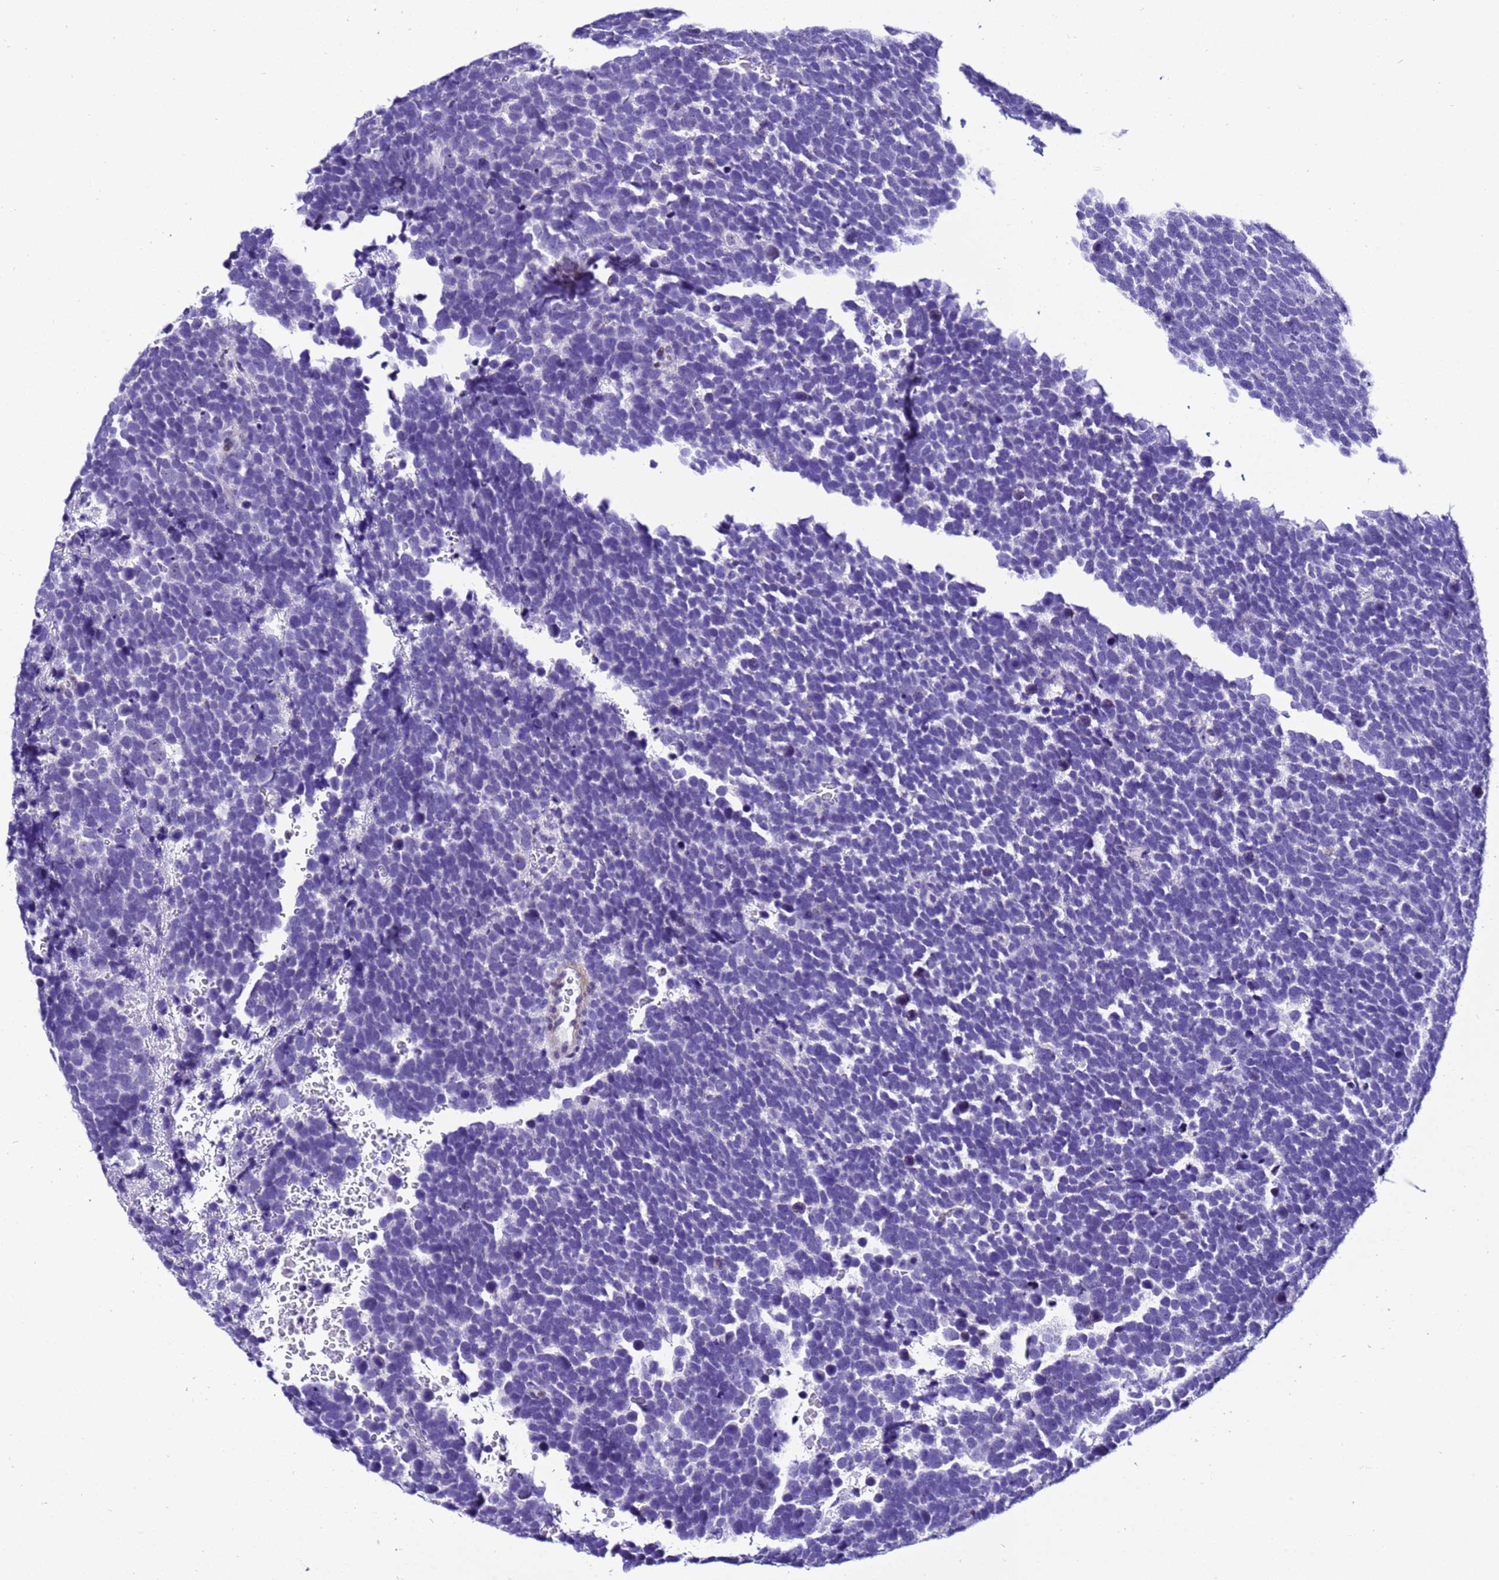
{"staining": {"intensity": "negative", "quantity": "none", "location": "none"}, "tissue": "urothelial cancer", "cell_type": "Tumor cells", "image_type": "cancer", "snomed": [{"axis": "morphology", "description": "Urothelial carcinoma, High grade"}, {"axis": "topography", "description": "Urinary bladder"}], "caption": "Micrograph shows no significant protein staining in tumor cells of urothelial cancer.", "gene": "ZNF417", "patient": {"sex": "female", "age": 82}}